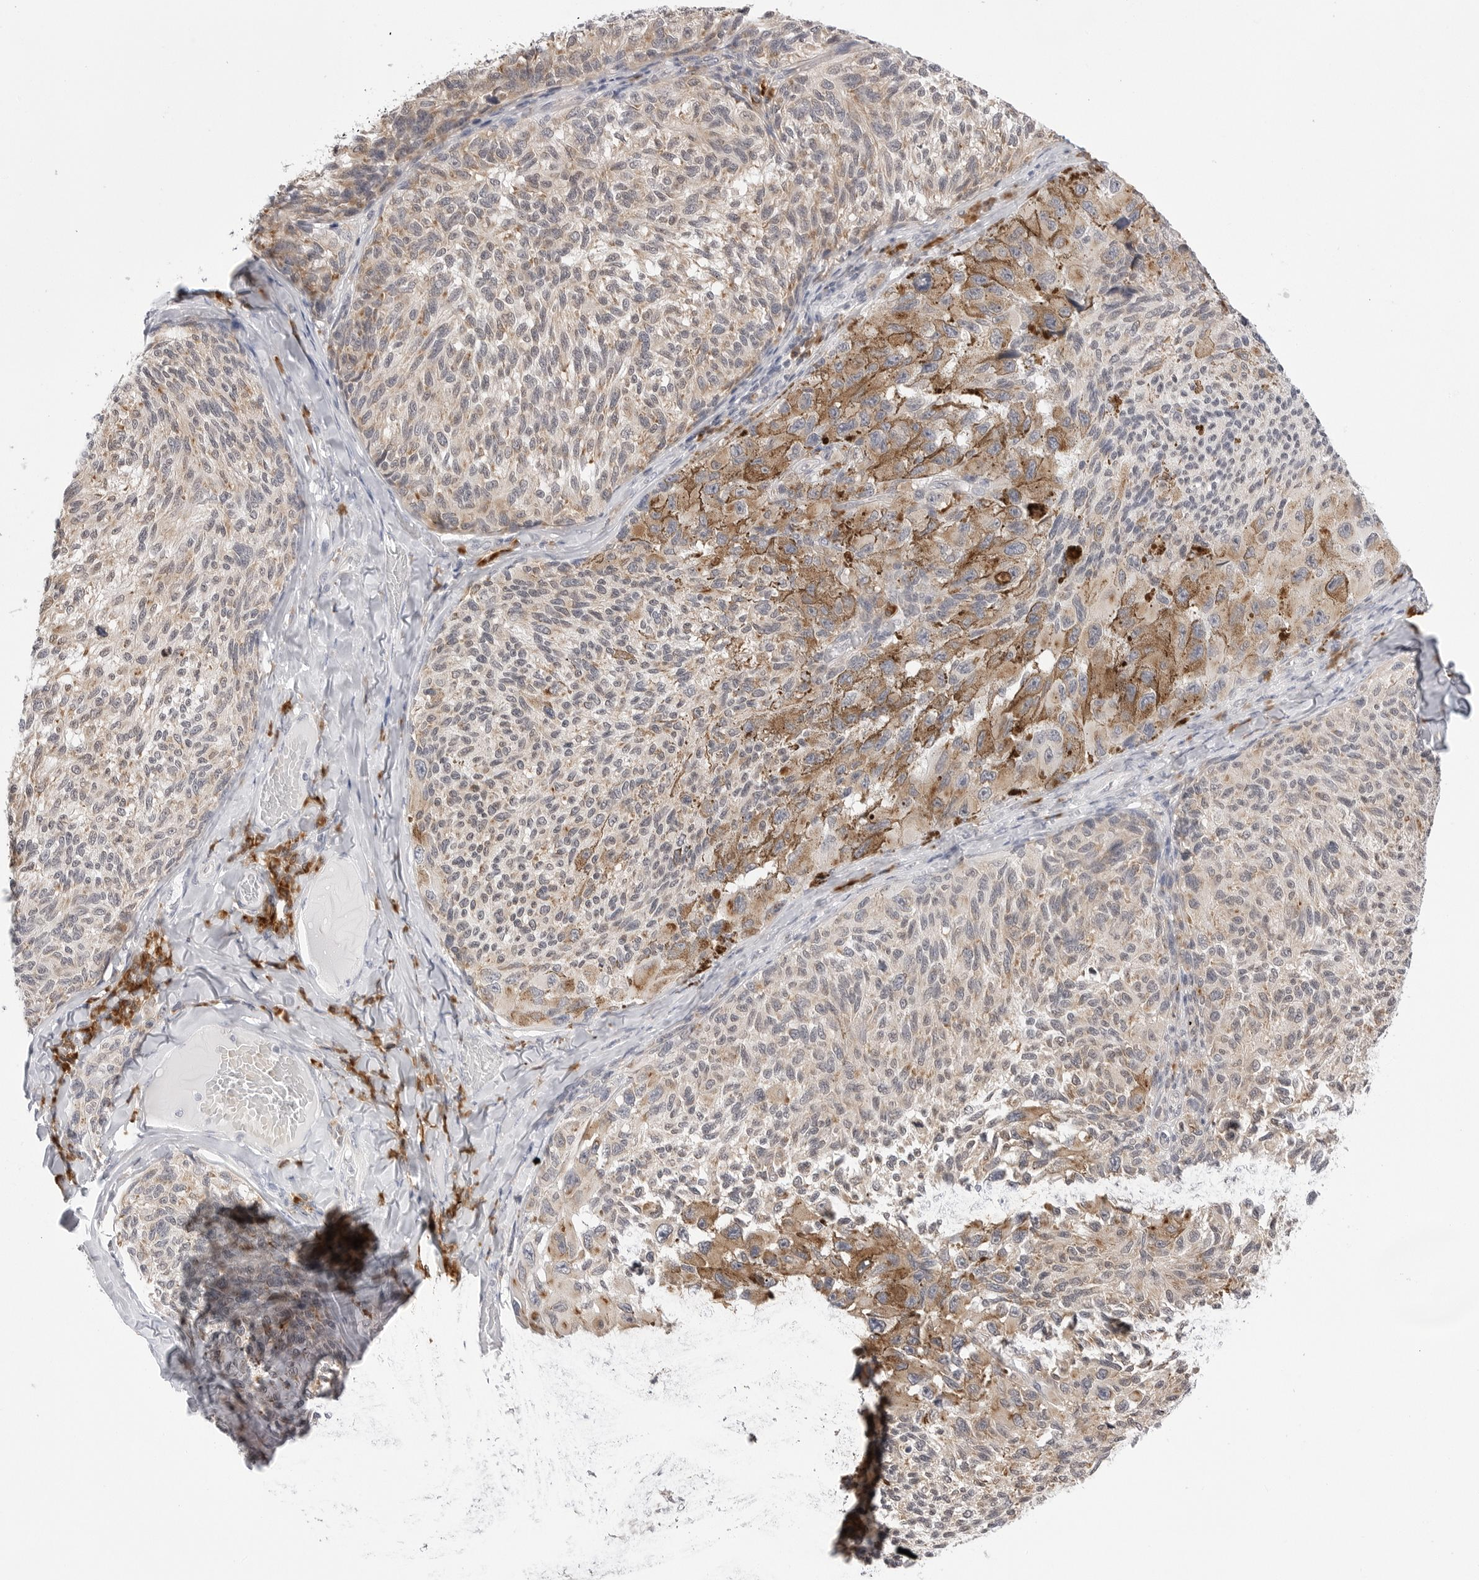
{"staining": {"intensity": "moderate", "quantity": "<25%", "location": "cytoplasmic/membranous"}, "tissue": "melanoma", "cell_type": "Tumor cells", "image_type": "cancer", "snomed": [{"axis": "morphology", "description": "Malignant melanoma, NOS"}, {"axis": "topography", "description": "Skin"}], "caption": "IHC photomicrograph of human malignant melanoma stained for a protein (brown), which demonstrates low levels of moderate cytoplasmic/membranous expression in about <25% of tumor cells.", "gene": "RPN1", "patient": {"sex": "female", "age": 73}}